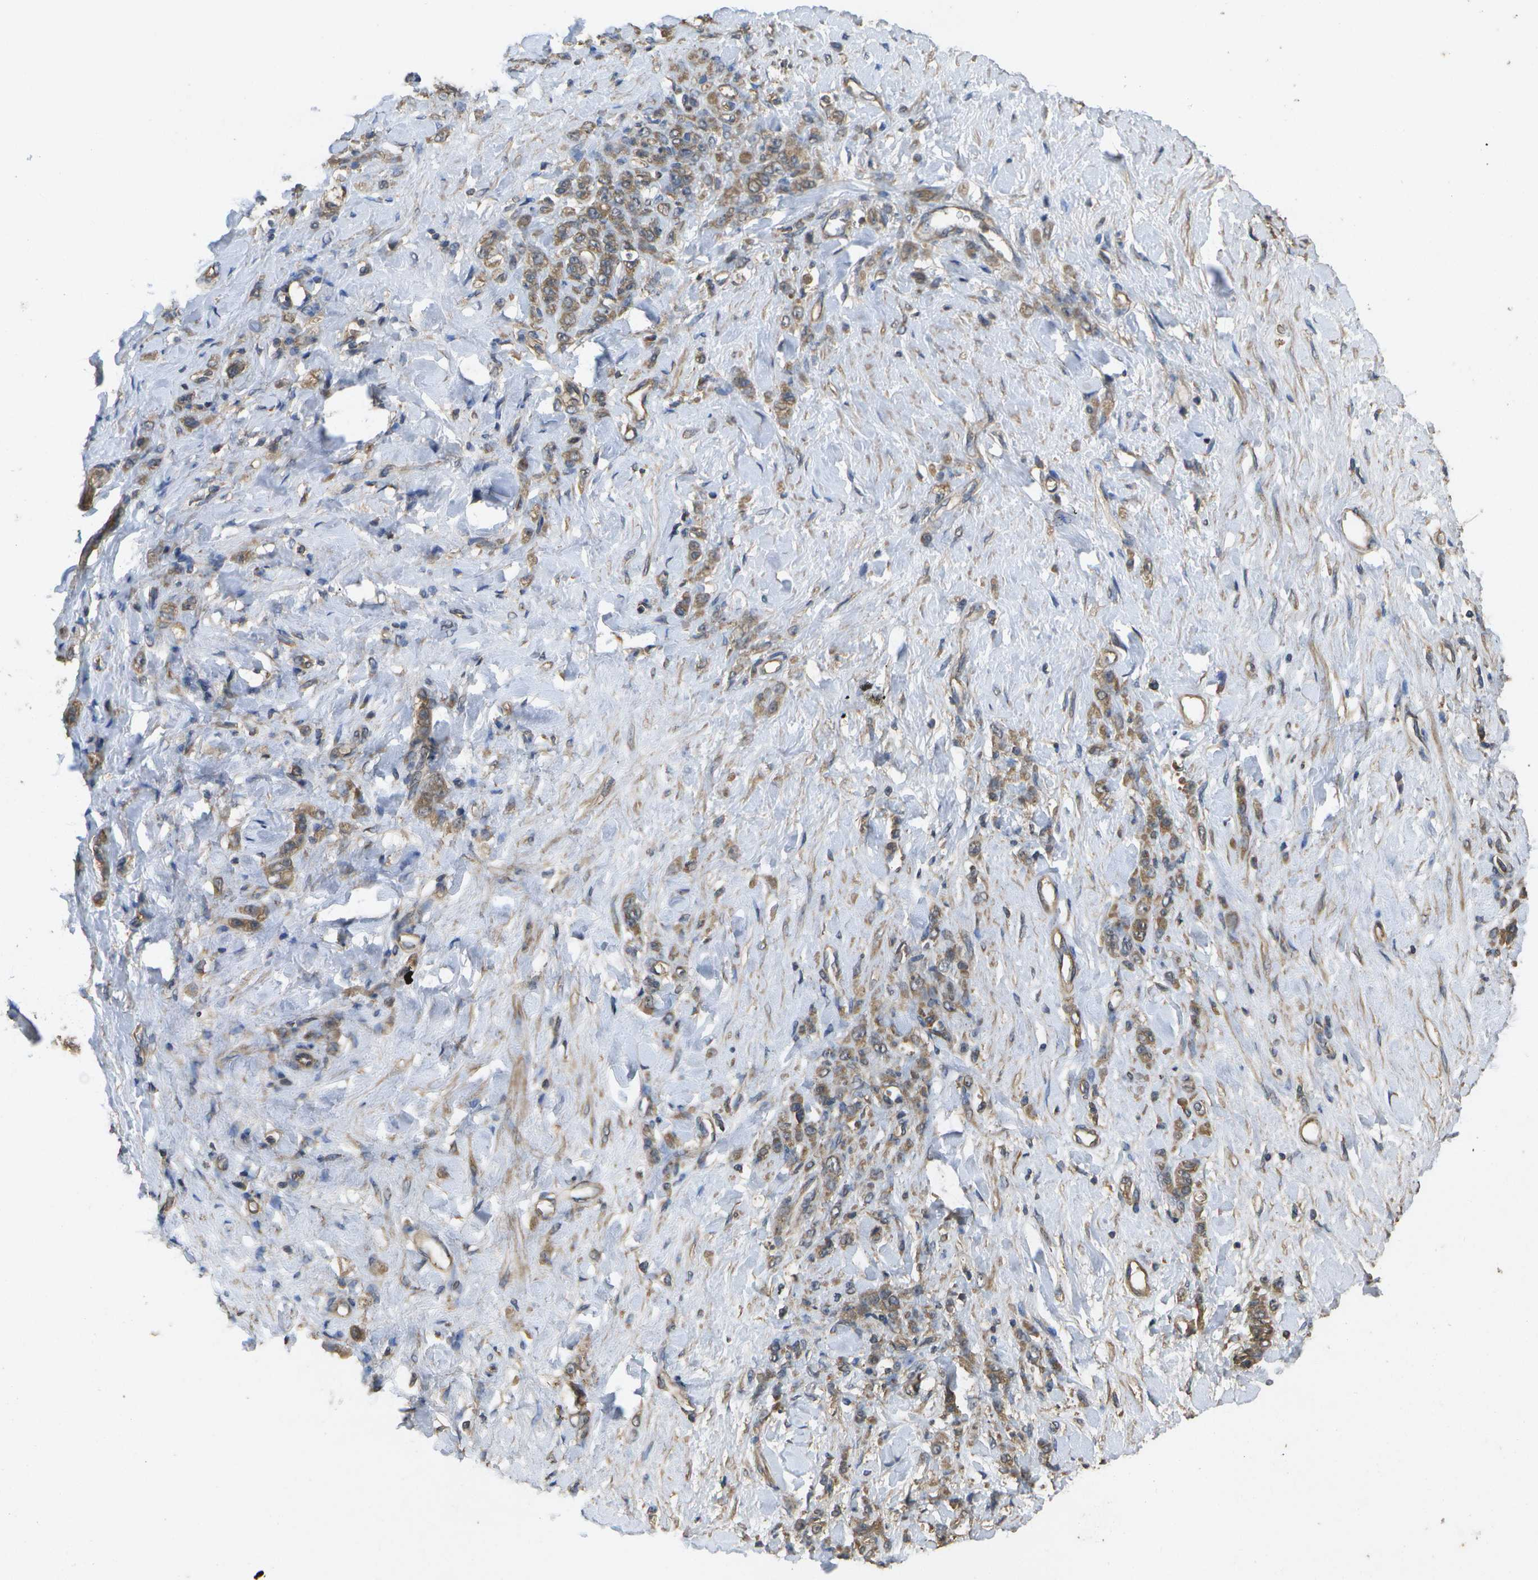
{"staining": {"intensity": "moderate", "quantity": ">75%", "location": "cytoplasmic/membranous"}, "tissue": "stomach cancer", "cell_type": "Tumor cells", "image_type": "cancer", "snomed": [{"axis": "morphology", "description": "Adenocarcinoma, NOS"}, {"axis": "topography", "description": "Stomach"}], "caption": "This is a micrograph of immunohistochemistry staining of stomach adenocarcinoma, which shows moderate positivity in the cytoplasmic/membranous of tumor cells.", "gene": "SACS", "patient": {"sex": "male", "age": 82}}